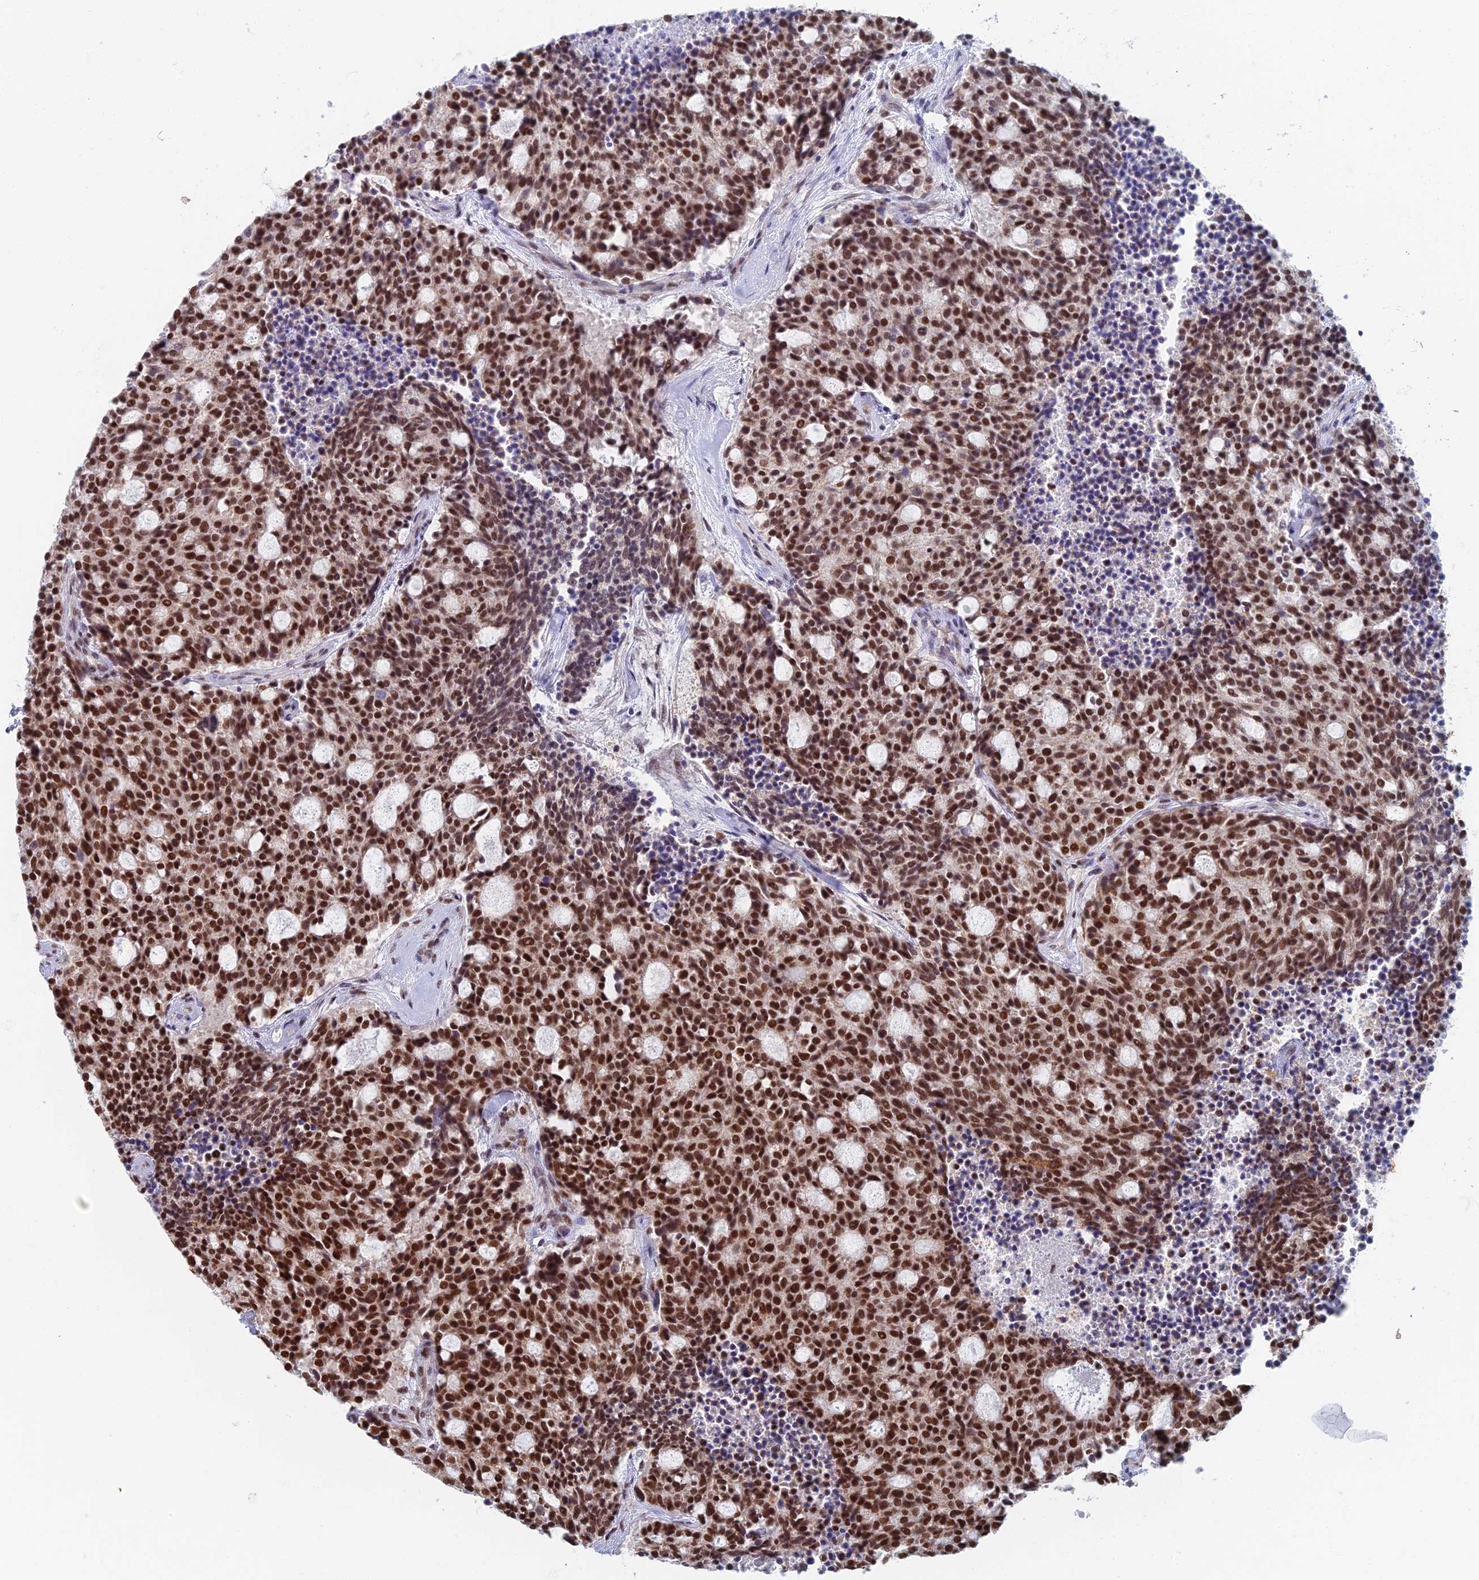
{"staining": {"intensity": "strong", "quantity": ">75%", "location": "nuclear"}, "tissue": "carcinoid", "cell_type": "Tumor cells", "image_type": "cancer", "snomed": [{"axis": "morphology", "description": "Carcinoid, malignant, NOS"}, {"axis": "topography", "description": "Pancreas"}], "caption": "Malignant carcinoid stained with a protein marker shows strong staining in tumor cells.", "gene": "GPATCH1", "patient": {"sex": "female", "age": 54}}